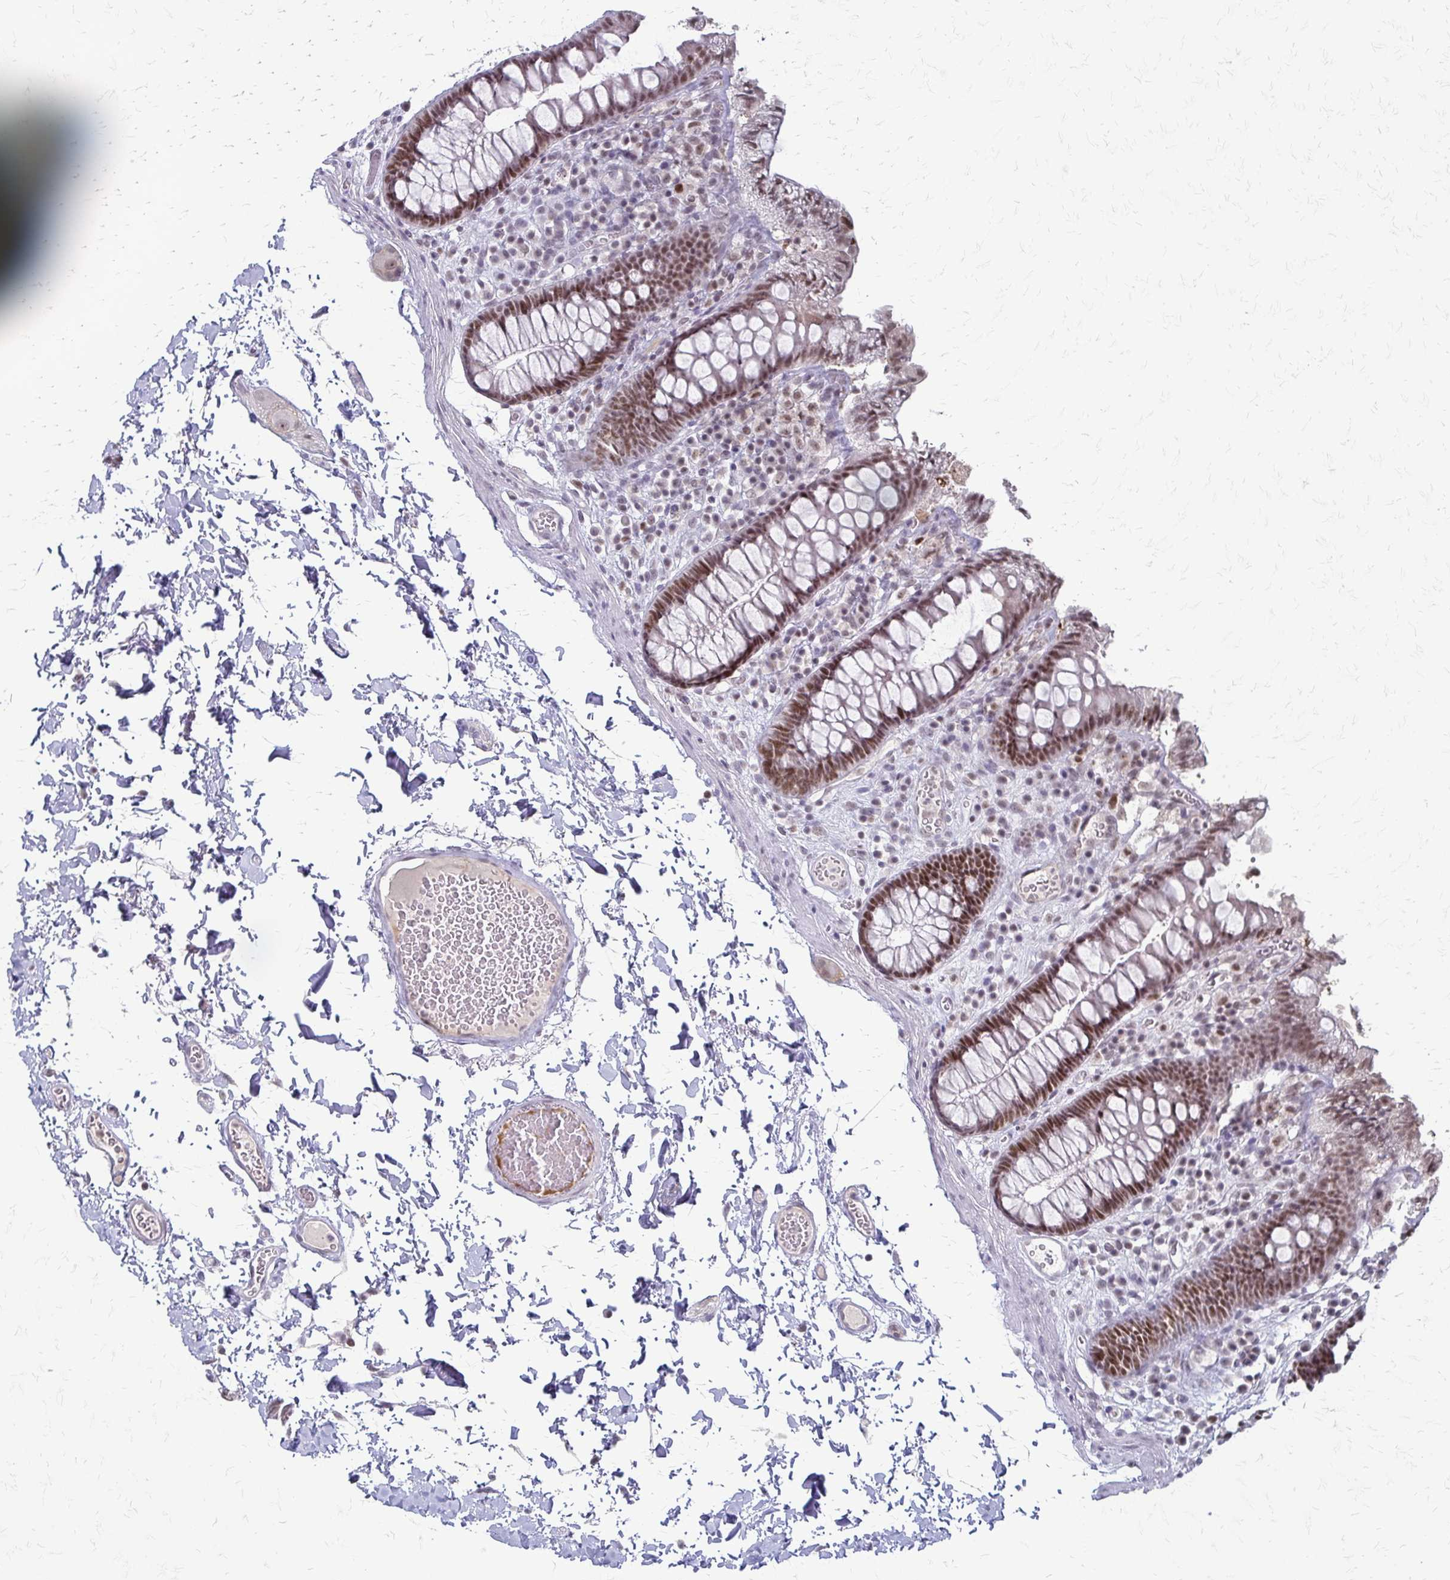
{"staining": {"intensity": "negative", "quantity": "none", "location": "none"}, "tissue": "colon", "cell_type": "Endothelial cells", "image_type": "normal", "snomed": [{"axis": "morphology", "description": "Normal tissue, NOS"}, {"axis": "topography", "description": "Colon"}, {"axis": "topography", "description": "Peripheral nerve tissue"}], "caption": "The micrograph reveals no significant positivity in endothelial cells of colon.", "gene": "EED", "patient": {"sex": "male", "age": 84}}